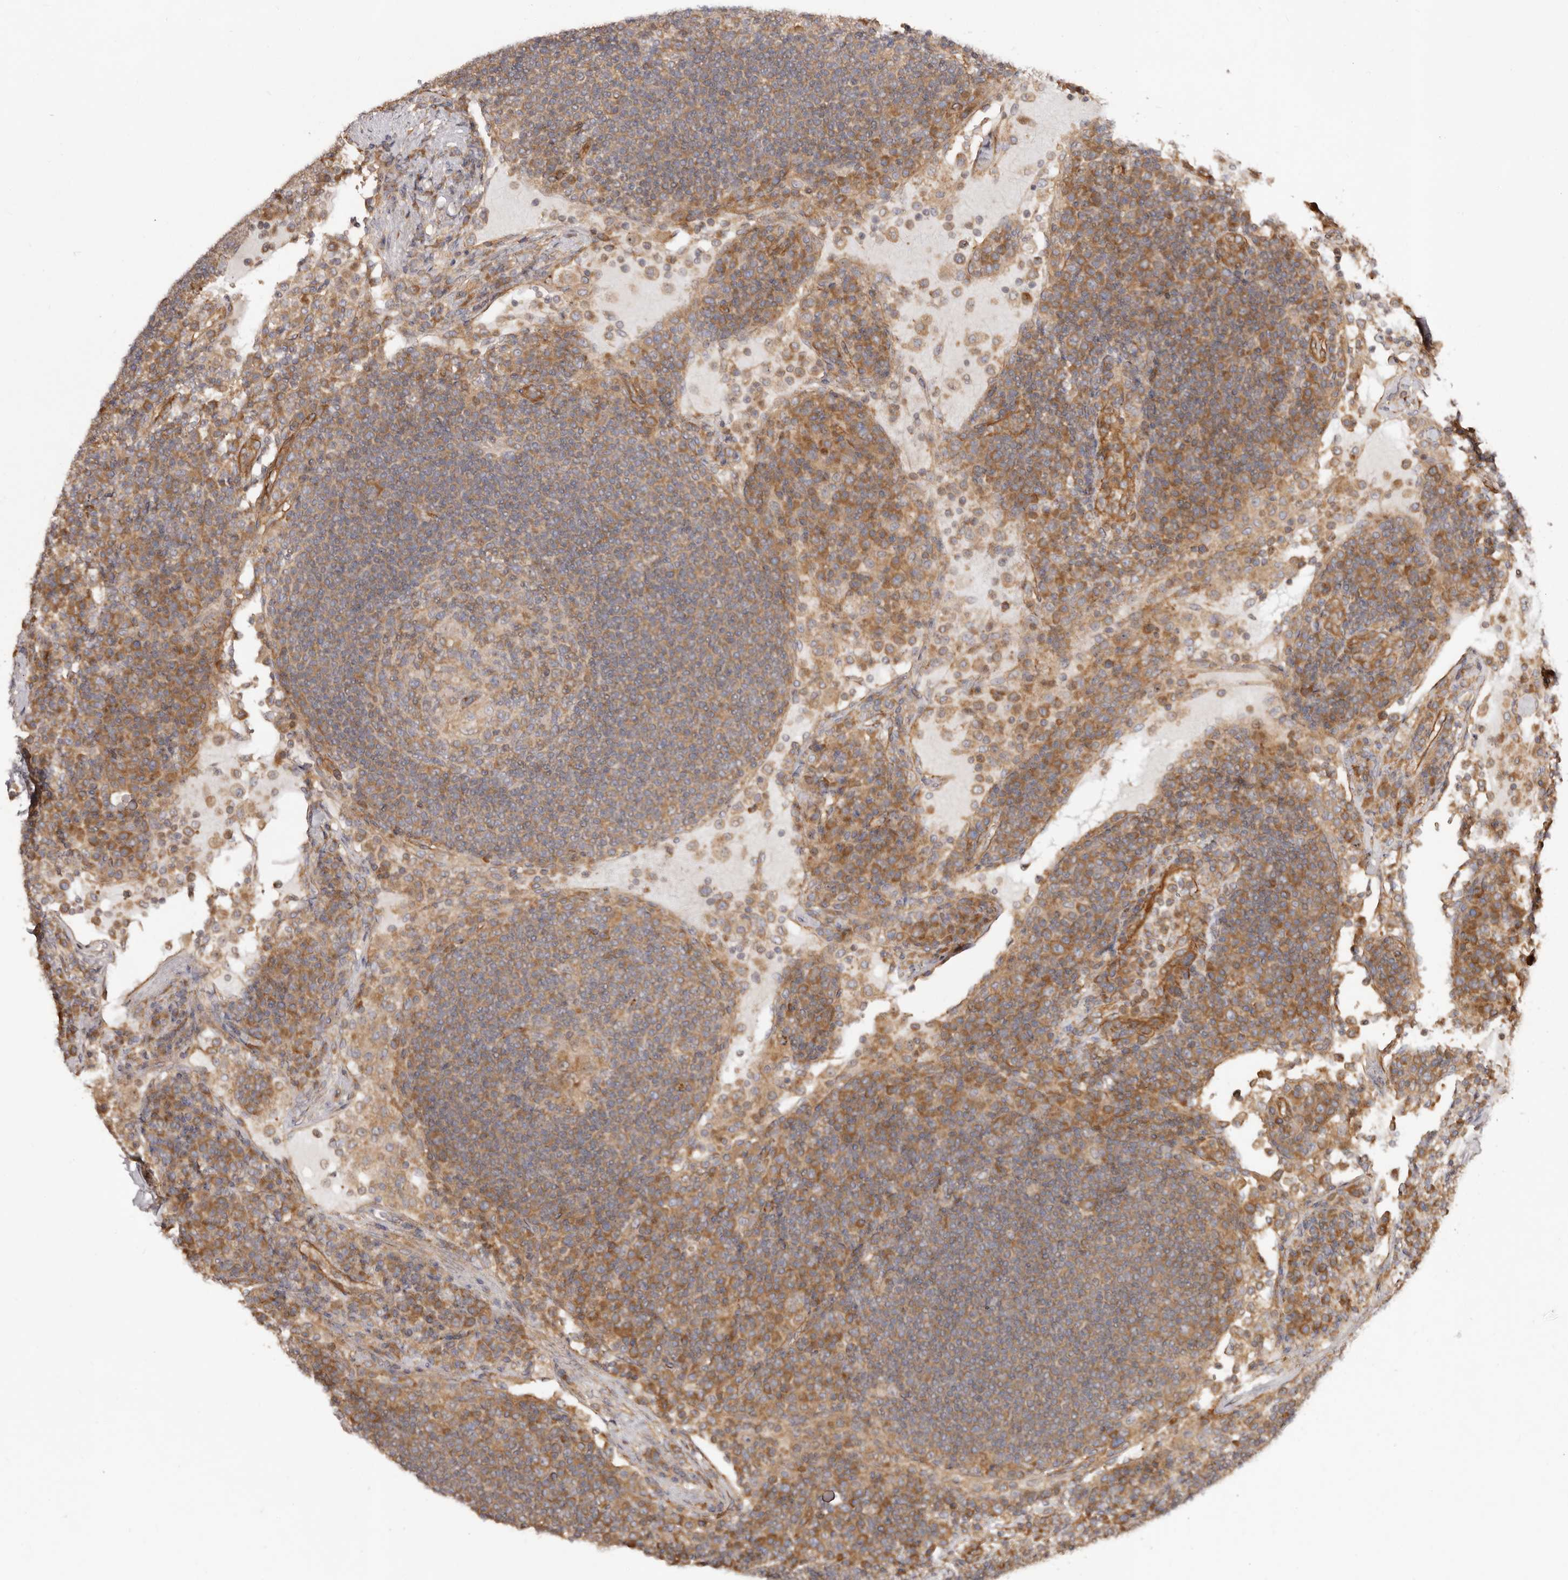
{"staining": {"intensity": "moderate", "quantity": "<25%", "location": "cytoplasmic/membranous"}, "tissue": "lymph node", "cell_type": "Germinal center cells", "image_type": "normal", "snomed": [{"axis": "morphology", "description": "Normal tissue, NOS"}, {"axis": "topography", "description": "Lymph node"}], "caption": "High-power microscopy captured an immunohistochemistry histopathology image of benign lymph node, revealing moderate cytoplasmic/membranous positivity in about <25% of germinal center cells. Immunohistochemistry (ihc) stains the protein of interest in brown and the nuclei are stained blue.", "gene": "RPS6", "patient": {"sex": "female", "age": 53}}